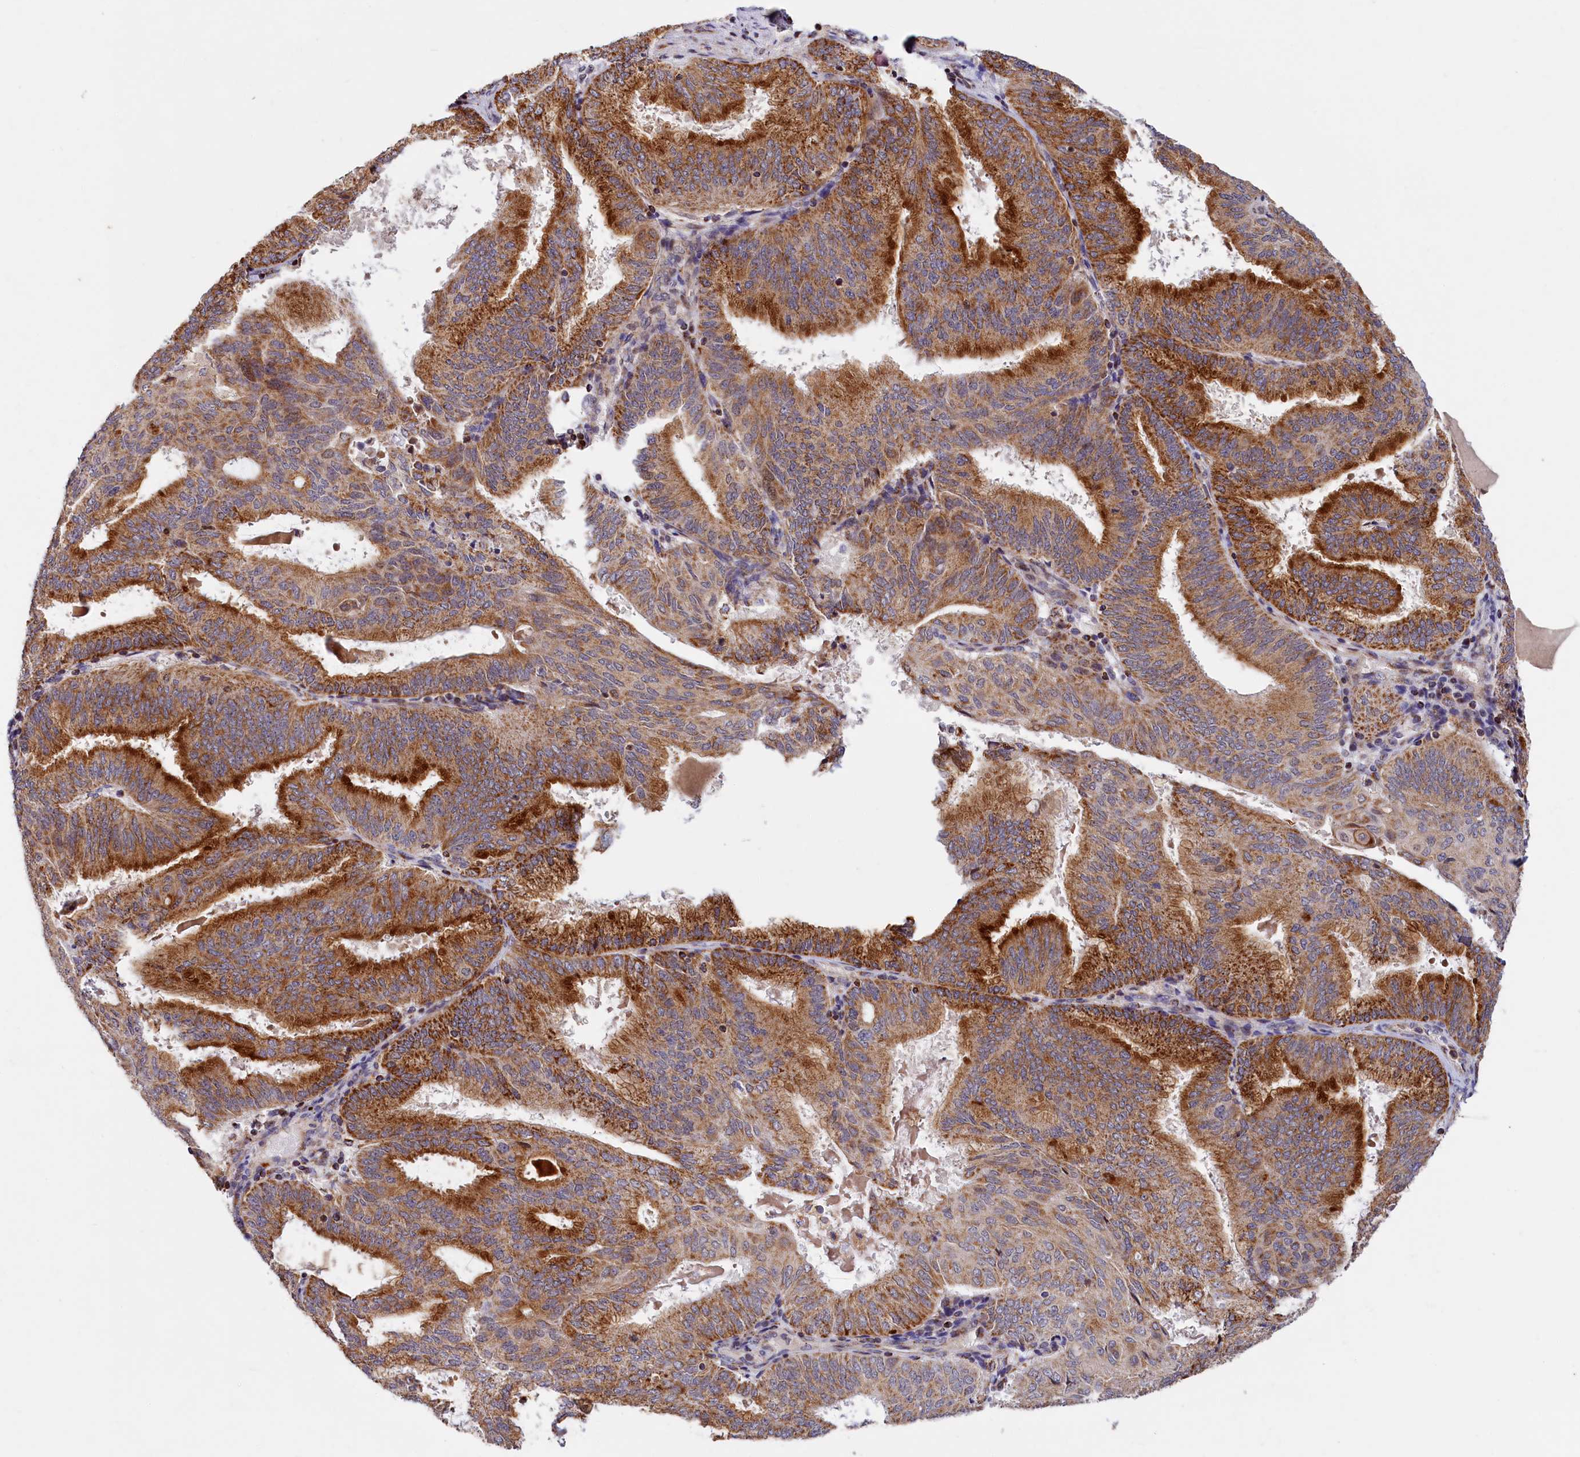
{"staining": {"intensity": "strong", "quantity": "25%-75%", "location": "cytoplasmic/membranous"}, "tissue": "endometrial cancer", "cell_type": "Tumor cells", "image_type": "cancer", "snomed": [{"axis": "morphology", "description": "Adenocarcinoma, NOS"}, {"axis": "topography", "description": "Endometrium"}], "caption": "This is a photomicrograph of immunohistochemistry (IHC) staining of adenocarcinoma (endometrial), which shows strong expression in the cytoplasmic/membranous of tumor cells.", "gene": "DYNC2H1", "patient": {"sex": "female", "age": 49}}